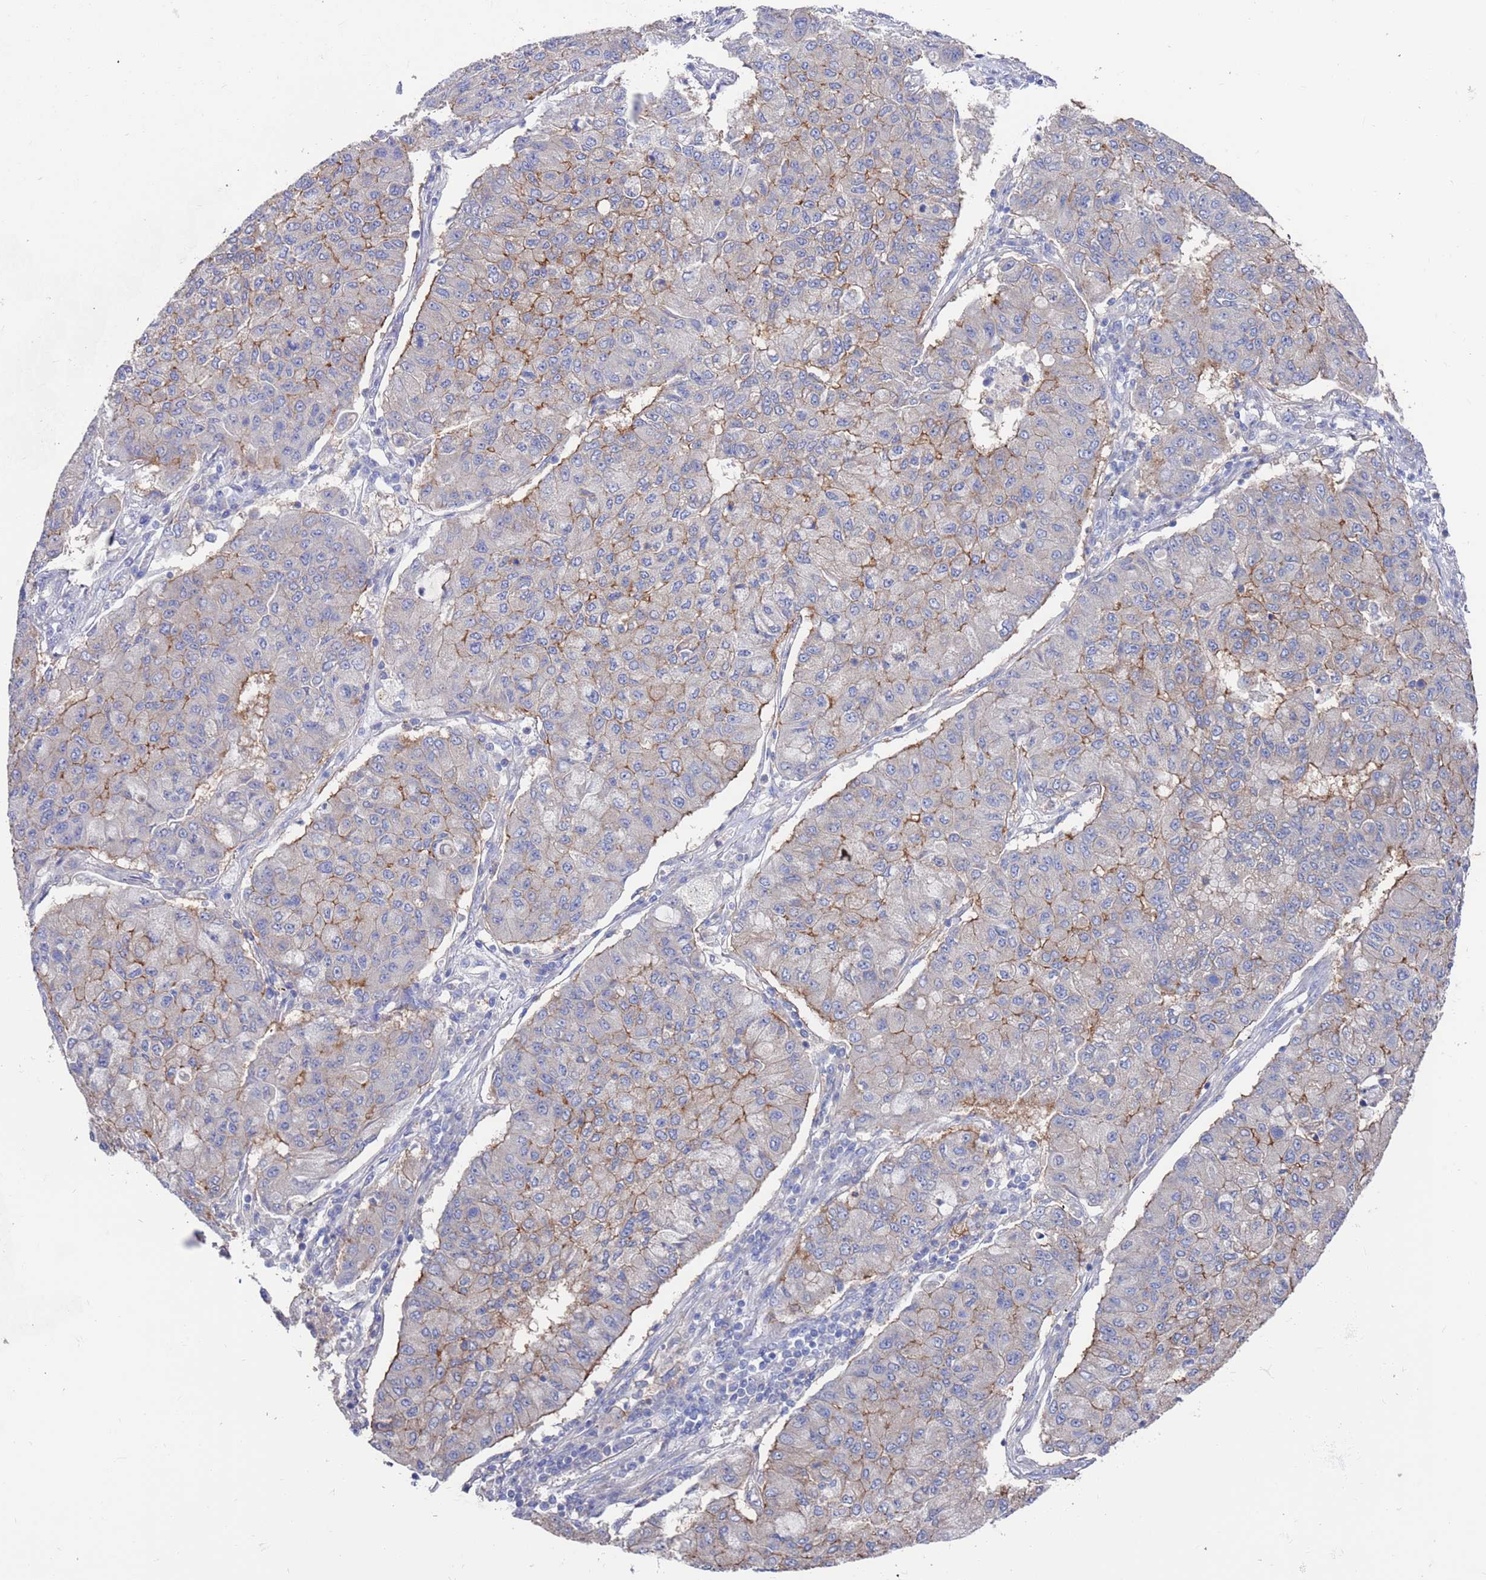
{"staining": {"intensity": "moderate", "quantity": "25%-75%", "location": "cytoplasmic/membranous"}, "tissue": "lung cancer", "cell_type": "Tumor cells", "image_type": "cancer", "snomed": [{"axis": "morphology", "description": "Squamous cell carcinoma, NOS"}, {"axis": "topography", "description": "Lung"}], "caption": "This image displays immunohistochemistry (IHC) staining of human lung cancer (squamous cell carcinoma), with medium moderate cytoplasmic/membranous positivity in about 25%-75% of tumor cells.", "gene": "KRTCAP3", "patient": {"sex": "male", "age": 74}}